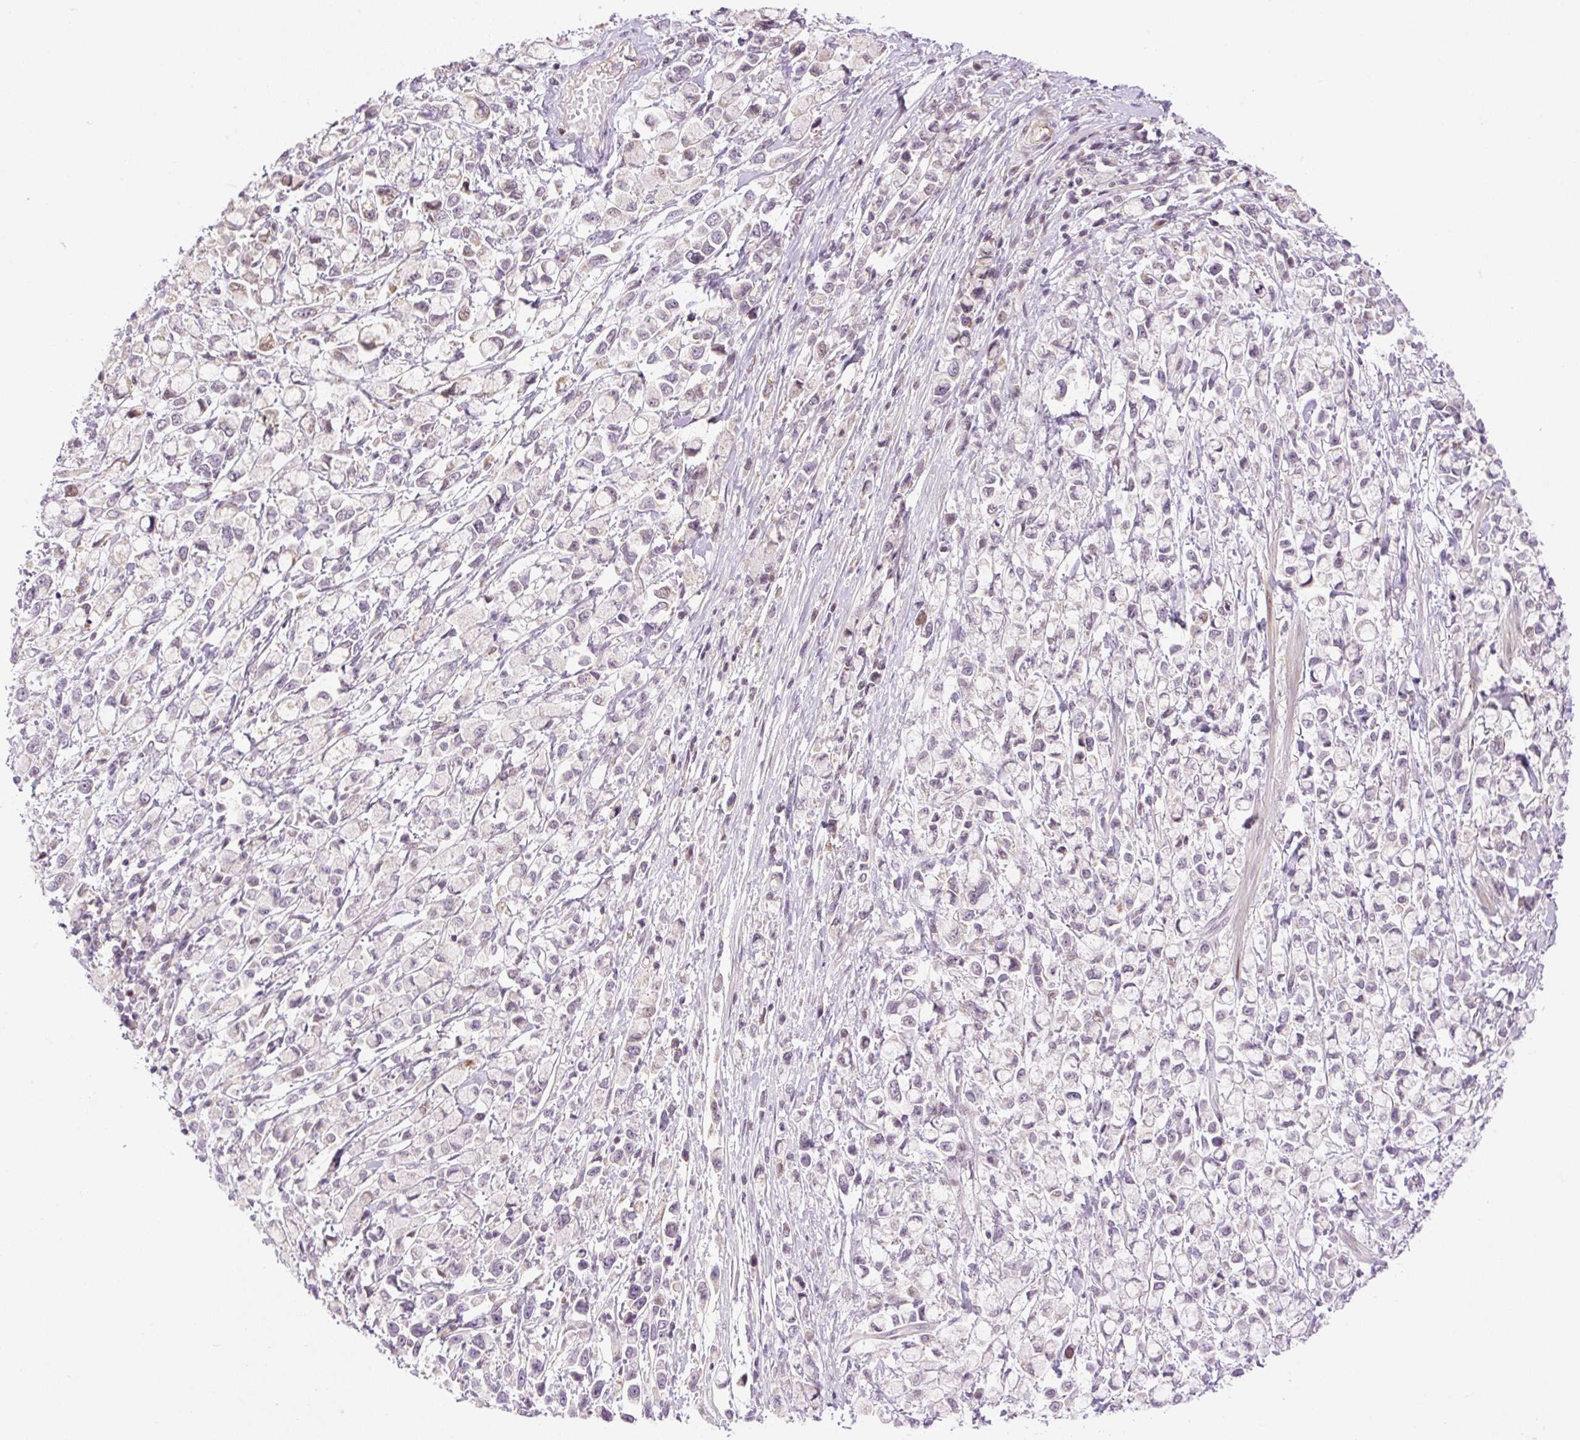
{"staining": {"intensity": "negative", "quantity": "none", "location": "none"}, "tissue": "stomach cancer", "cell_type": "Tumor cells", "image_type": "cancer", "snomed": [{"axis": "morphology", "description": "Adenocarcinoma, NOS"}, {"axis": "topography", "description": "Stomach"}], "caption": "A high-resolution micrograph shows immunohistochemistry (IHC) staining of adenocarcinoma (stomach), which shows no significant expression in tumor cells. Brightfield microscopy of immunohistochemistry stained with DAB (3,3'-diaminobenzidine) (brown) and hematoxylin (blue), captured at high magnification.", "gene": "ZNF394", "patient": {"sex": "female", "age": 81}}